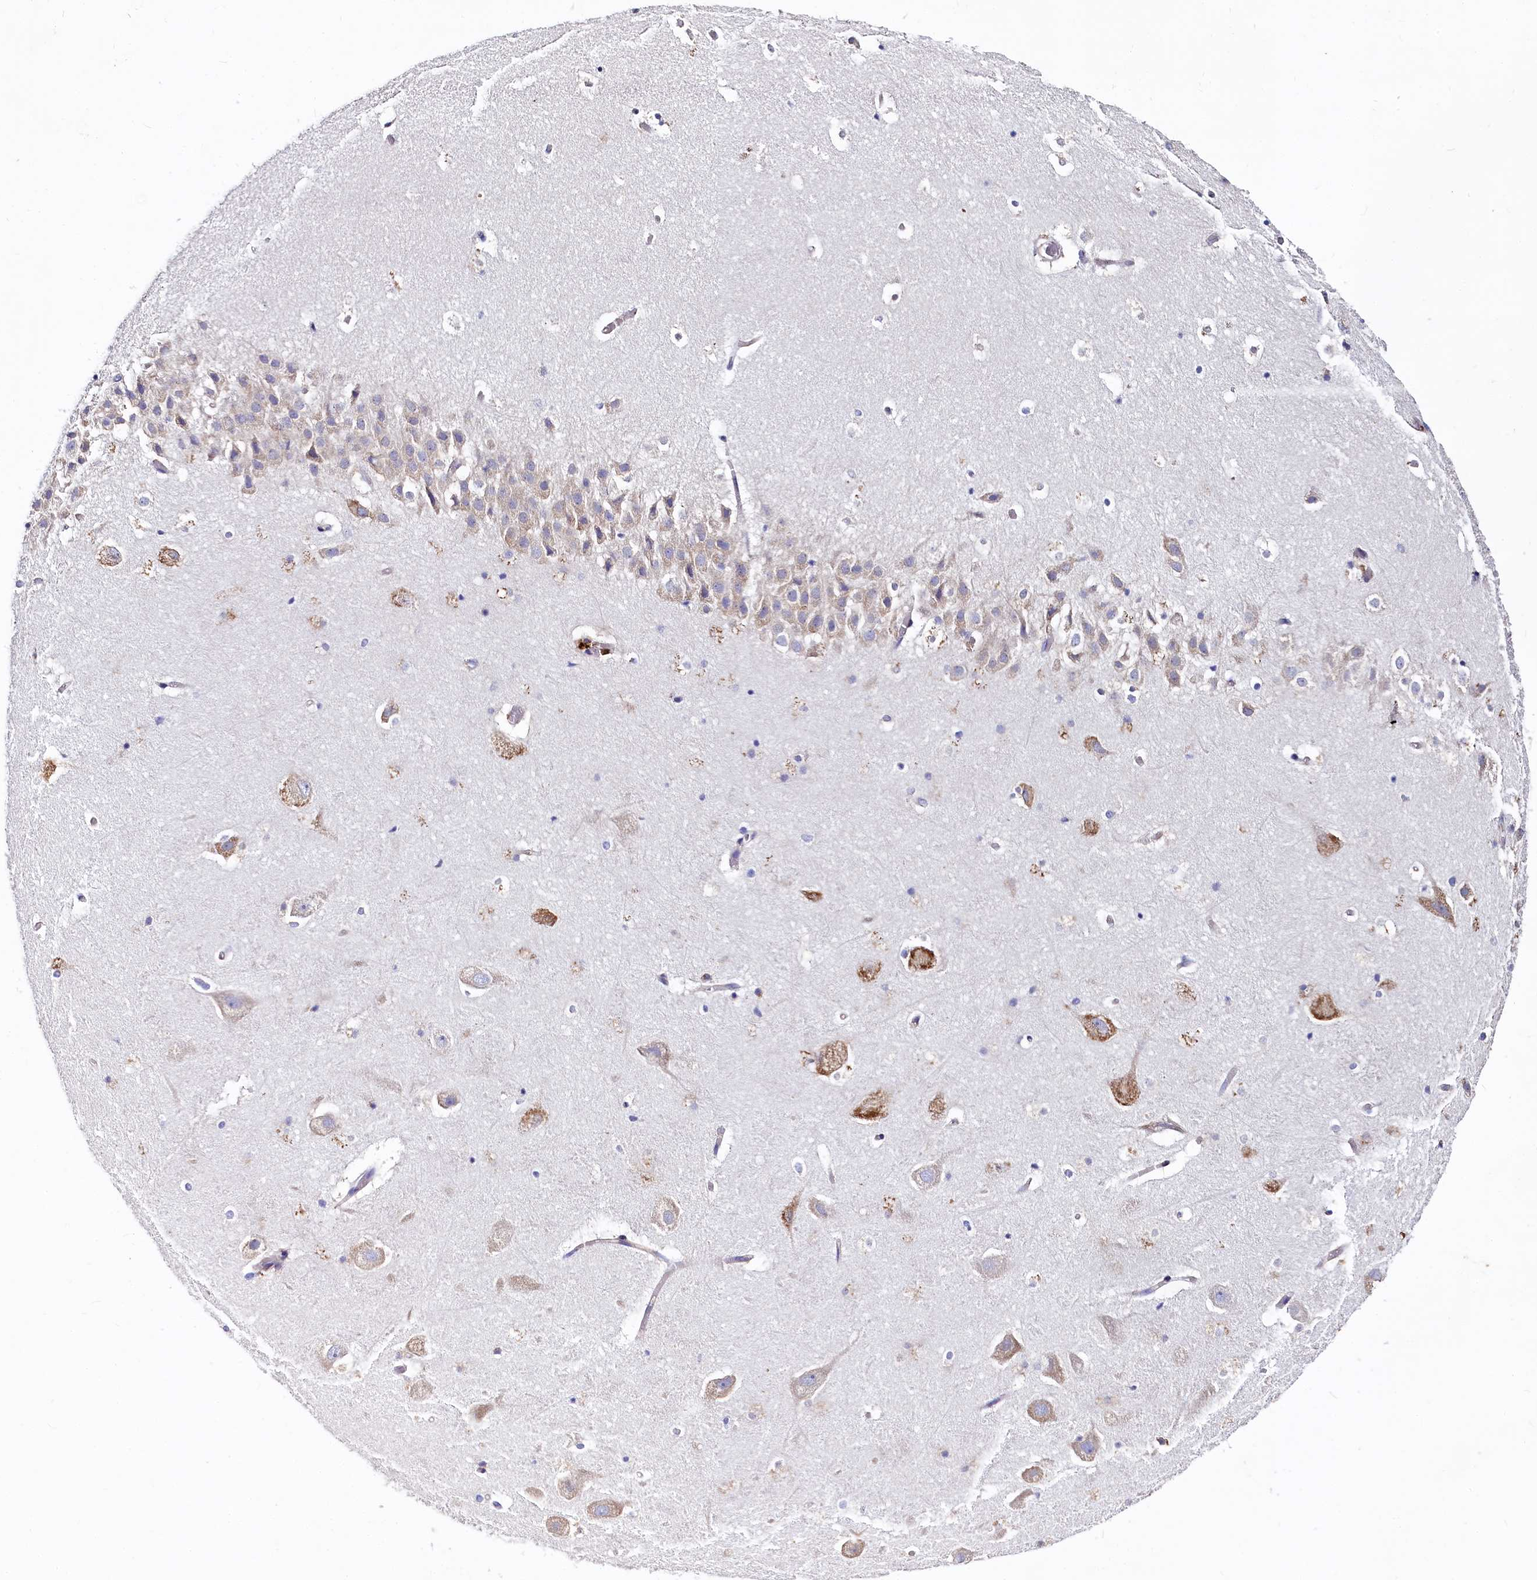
{"staining": {"intensity": "weak", "quantity": "<25%", "location": "cytoplasmic/membranous"}, "tissue": "hippocampus", "cell_type": "Glial cells", "image_type": "normal", "snomed": [{"axis": "morphology", "description": "Normal tissue, NOS"}, {"axis": "topography", "description": "Hippocampus"}], "caption": "Immunohistochemistry image of normal hippocampus stained for a protein (brown), which displays no positivity in glial cells. (DAB IHC, high magnification).", "gene": "QARS1", "patient": {"sex": "female", "age": 52}}